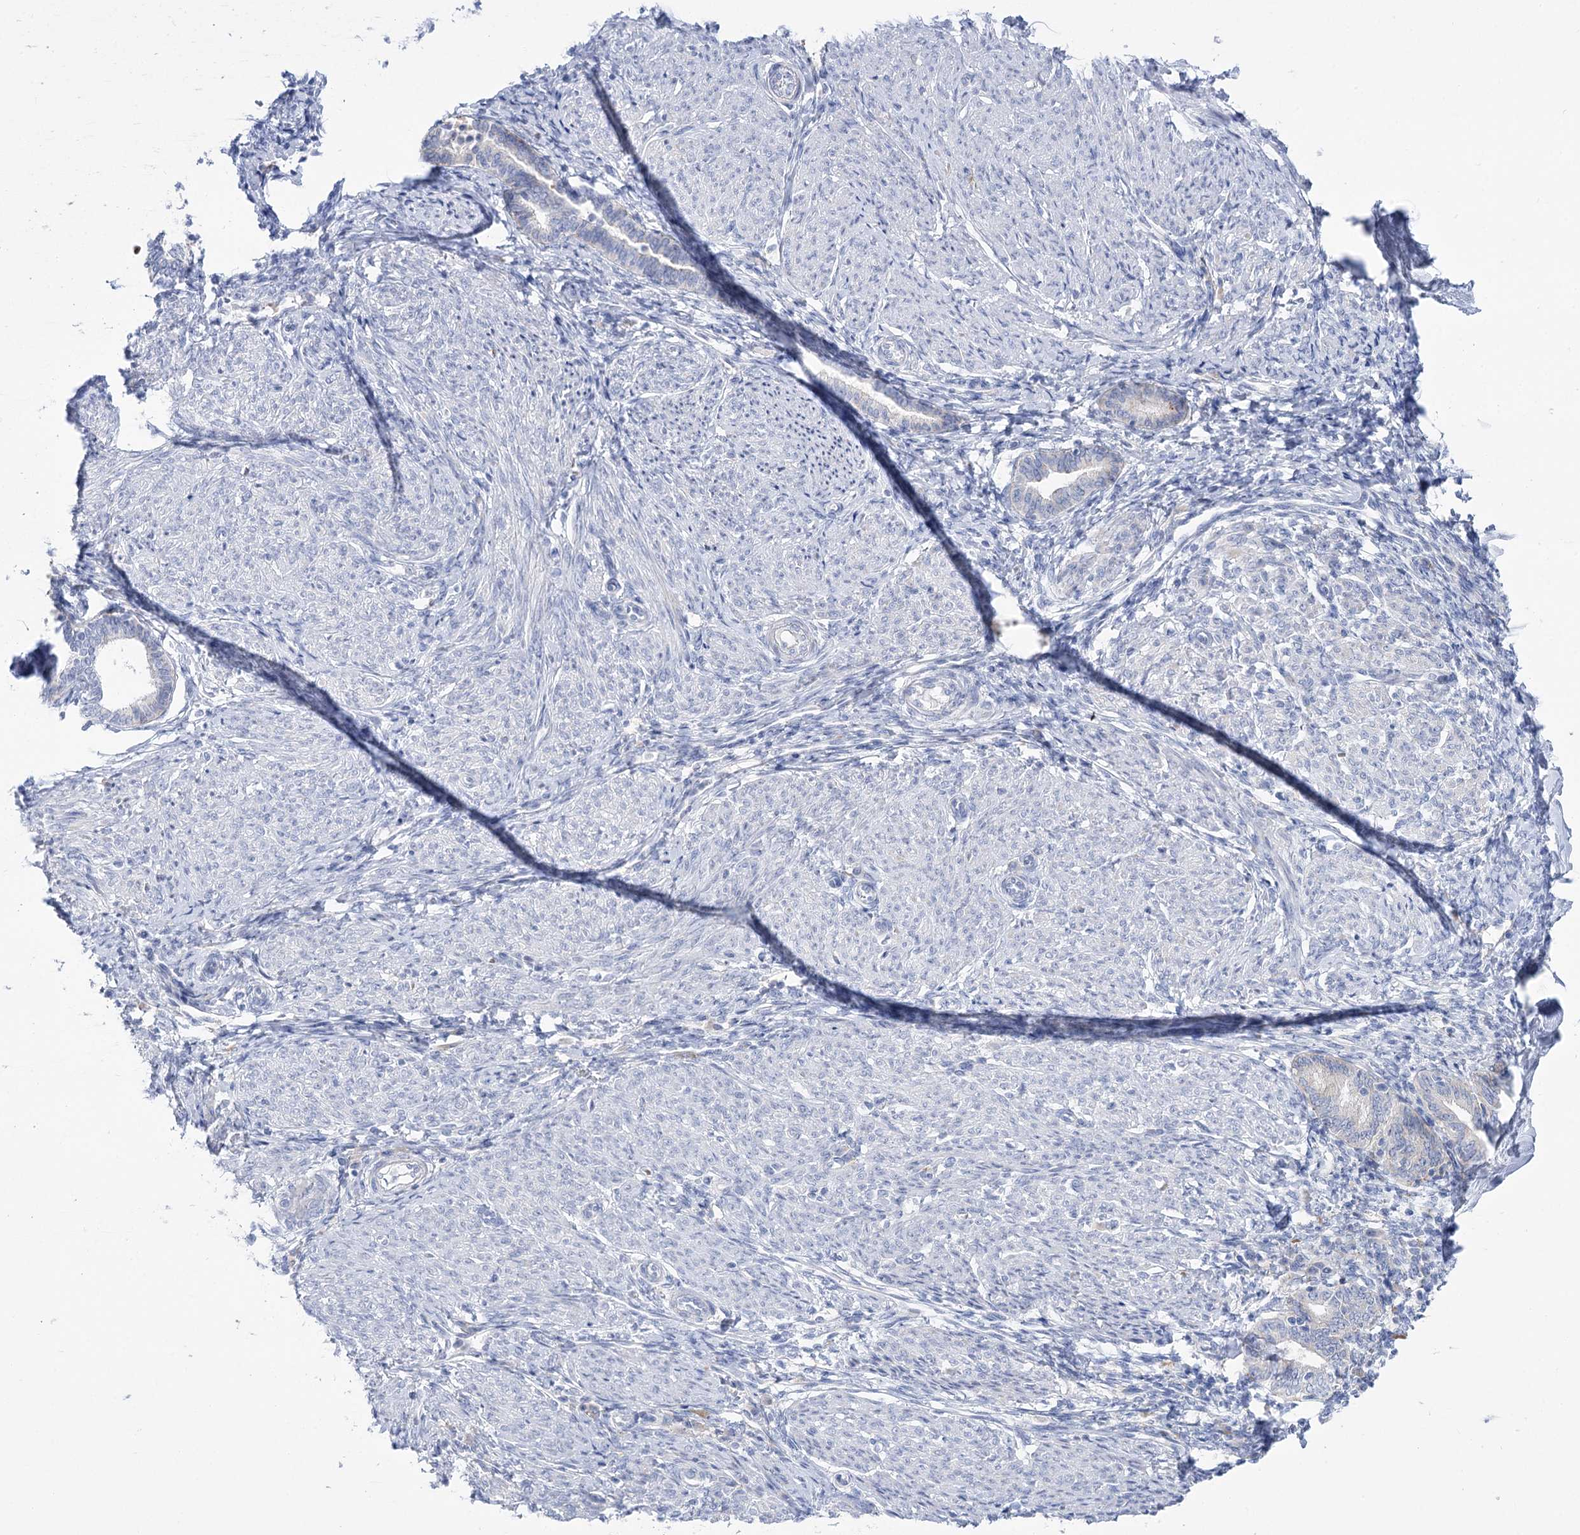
{"staining": {"intensity": "negative", "quantity": "none", "location": "none"}, "tissue": "endometrium", "cell_type": "Cells in endometrial stroma", "image_type": "normal", "snomed": [{"axis": "morphology", "description": "Normal tissue, NOS"}, {"axis": "topography", "description": "Endometrium"}], "caption": "Immunohistochemical staining of benign endometrium exhibits no significant expression in cells in endometrial stroma.", "gene": "SIAE", "patient": {"sex": "female", "age": 72}}